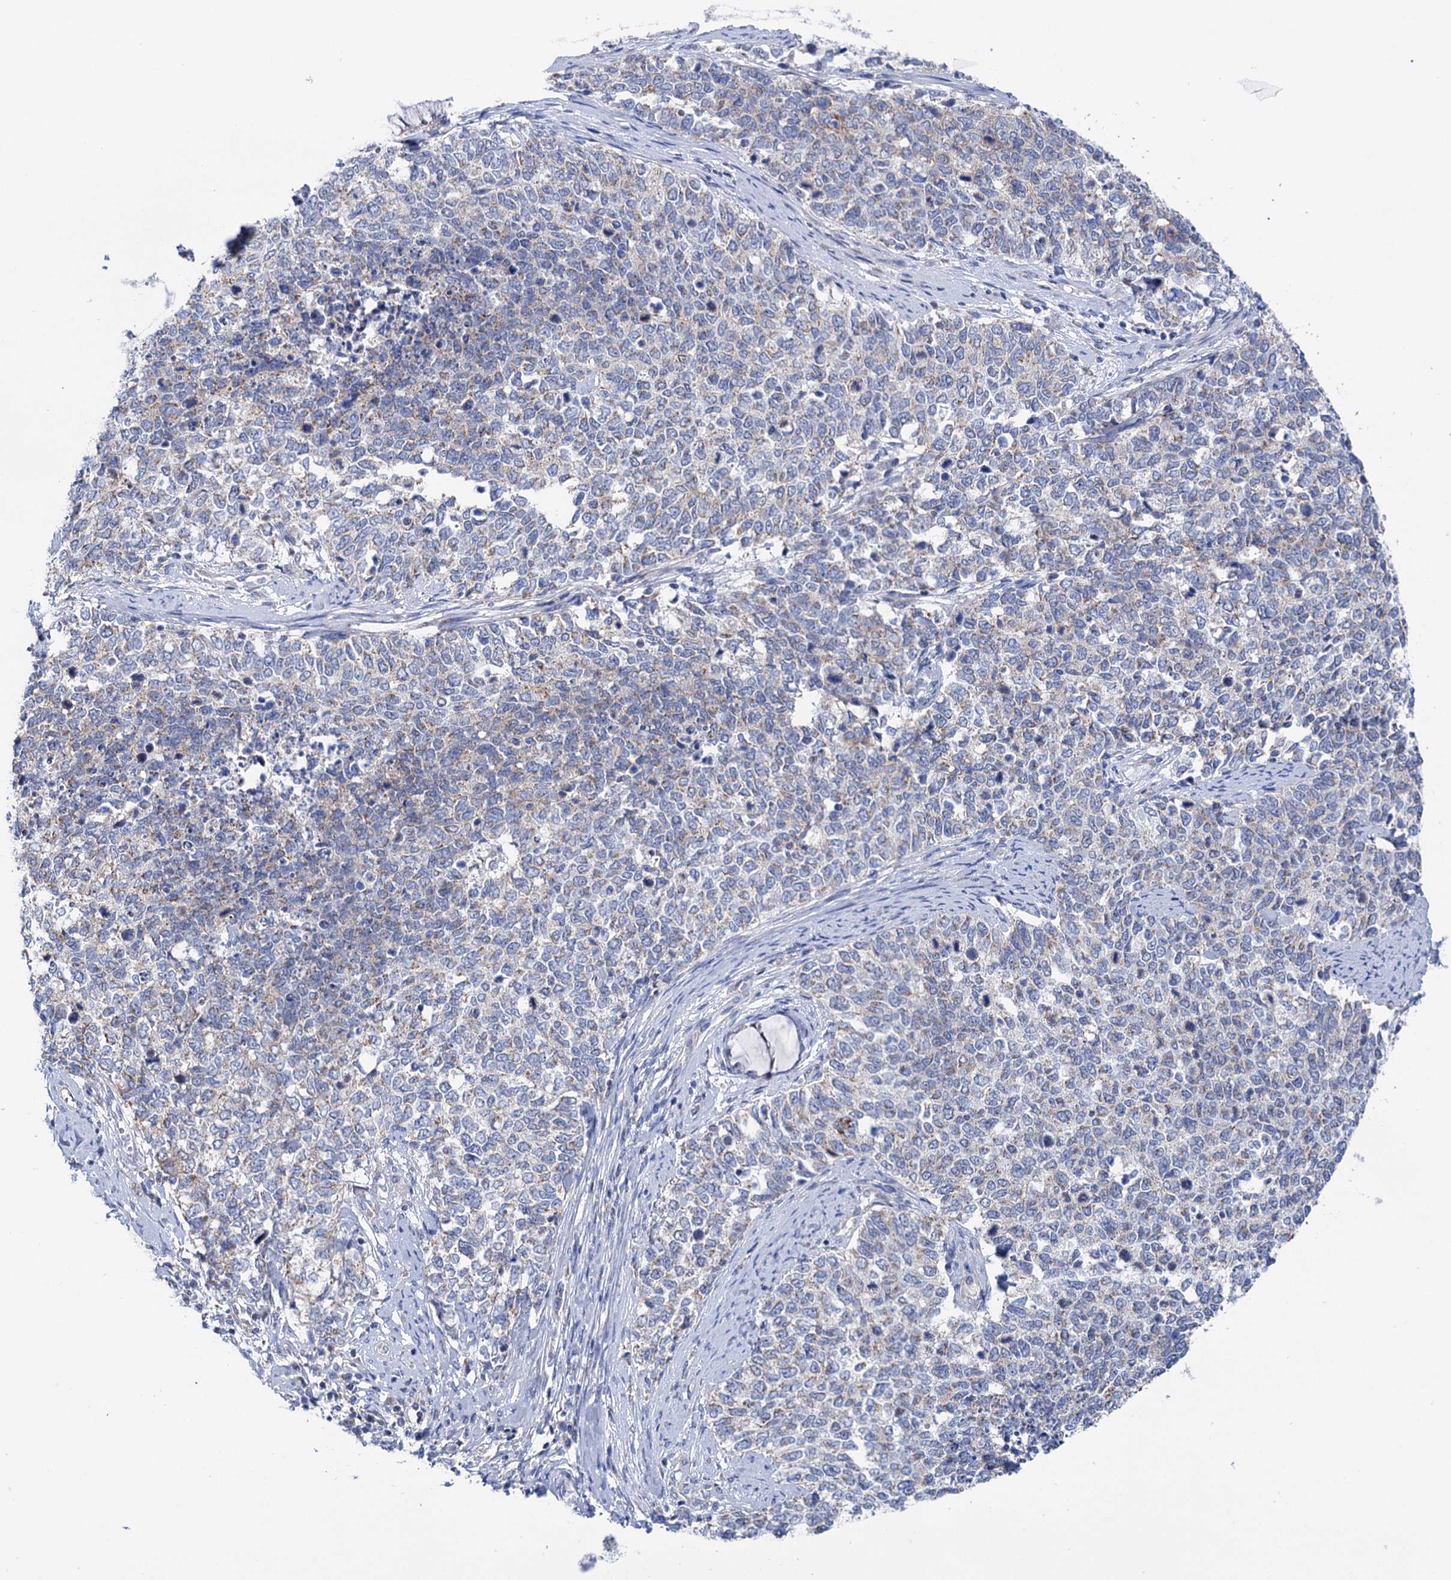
{"staining": {"intensity": "weak", "quantity": "<25%", "location": "cytoplasmic/membranous"}, "tissue": "cervical cancer", "cell_type": "Tumor cells", "image_type": "cancer", "snomed": [{"axis": "morphology", "description": "Squamous cell carcinoma, NOS"}, {"axis": "topography", "description": "Cervix"}], "caption": "Protein analysis of squamous cell carcinoma (cervical) reveals no significant staining in tumor cells.", "gene": "SUCLA2", "patient": {"sex": "female", "age": 63}}